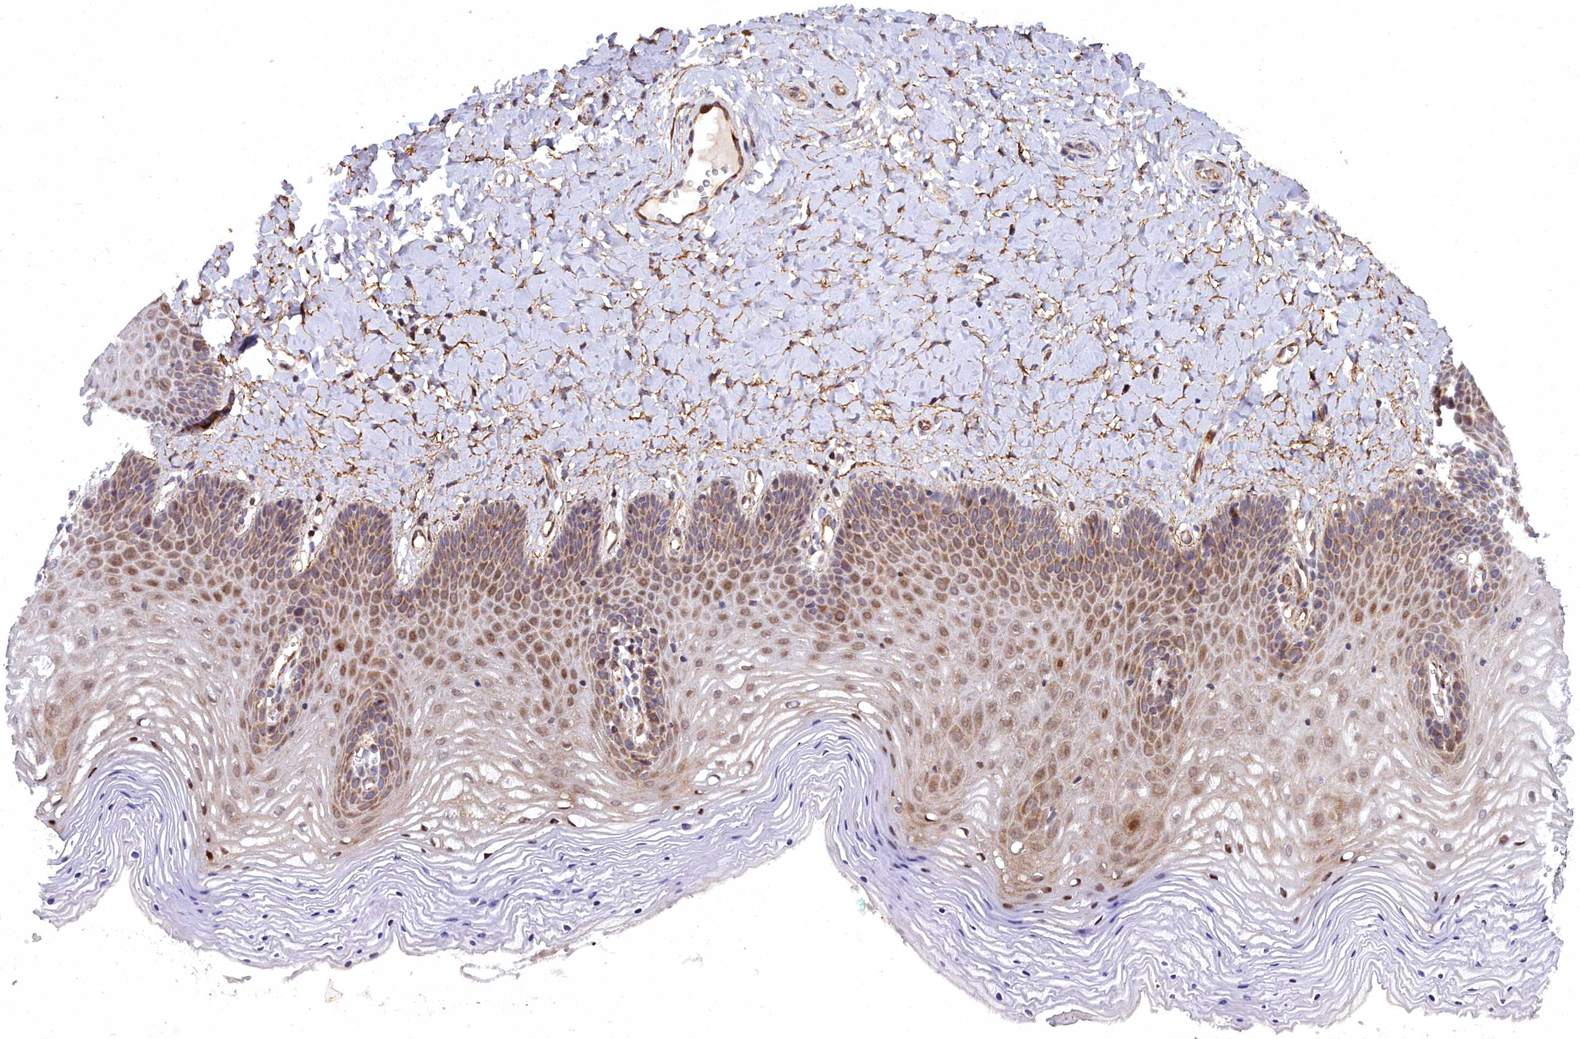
{"staining": {"intensity": "moderate", "quantity": "25%-75%", "location": "cytoplasmic/membranous,nuclear"}, "tissue": "vagina", "cell_type": "Squamous epithelial cells", "image_type": "normal", "snomed": [{"axis": "morphology", "description": "Normal tissue, NOS"}, {"axis": "topography", "description": "Vagina"}], "caption": "DAB (3,3'-diaminobenzidine) immunohistochemical staining of normal vagina shows moderate cytoplasmic/membranous,nuclear protein expression in about 25%-75% of squamous epithelial cells. (Stains: DAB (3,3'-diaminobenzidine) in brown, nuclei in blue, Microscopy: brightfield microscopy at high magnification).", "gene": "MRPS11", "patient": {"sex": "female", "age": 65}}